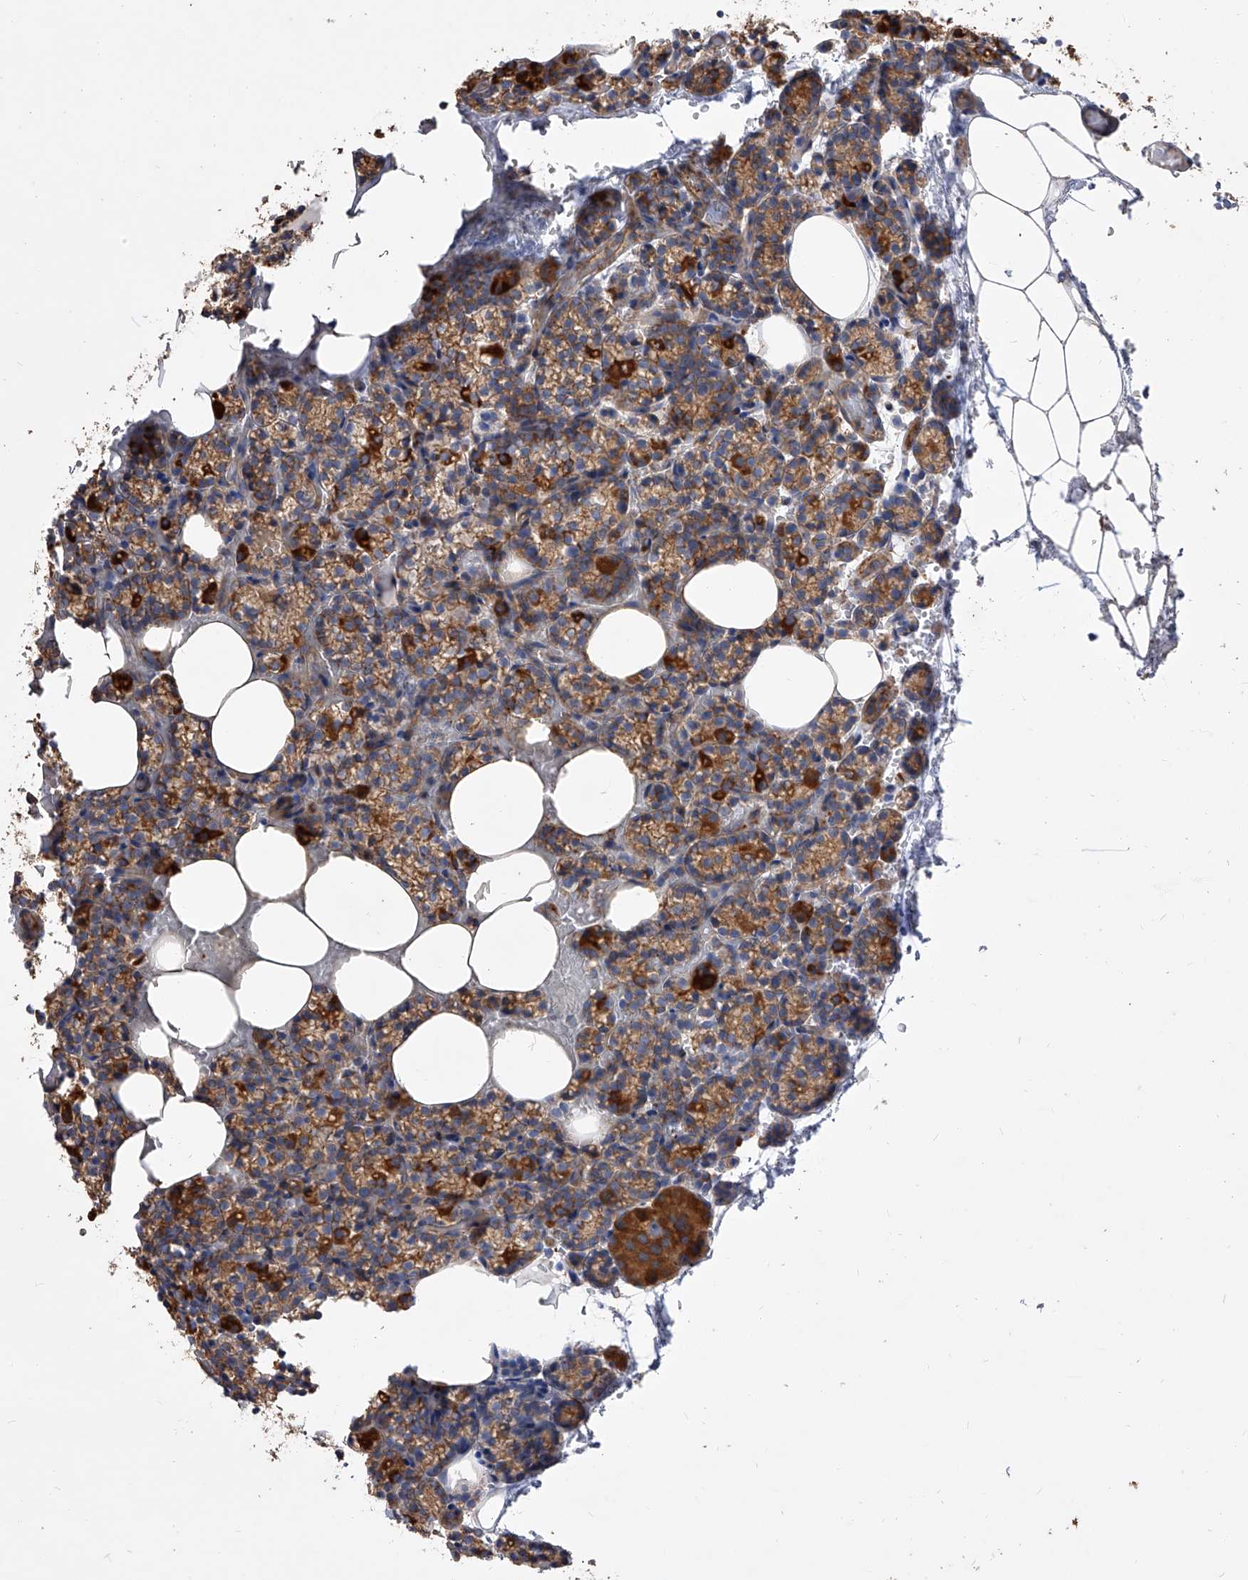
{"staining": {"intensity": "moderate", "quantity": ">75%", "location": "cytoplasmic/membranous"}, "tissue": "parathyroid gland", "cell_type": "Glandular cells", "image_type": "normal", "snomed": [{"axis": "morphology", "description": "Normal tissue, NOS"}, {"axis": "topography", "description": "Parathyroid gland"}], "caption": "Immunohistochemical staining of benign parathyroid gland exhibits medium levels of moderate cytoplasmic/membranous expression in about >75% of glandular cells. Using DAB (3,3'-diaminobenzidine) (brown) and hematoxylin (blue) stains, captured at high magnification using brightfield microscopy.", "gene": "PISD", "patient": {"sex": "female", "age": 78}}